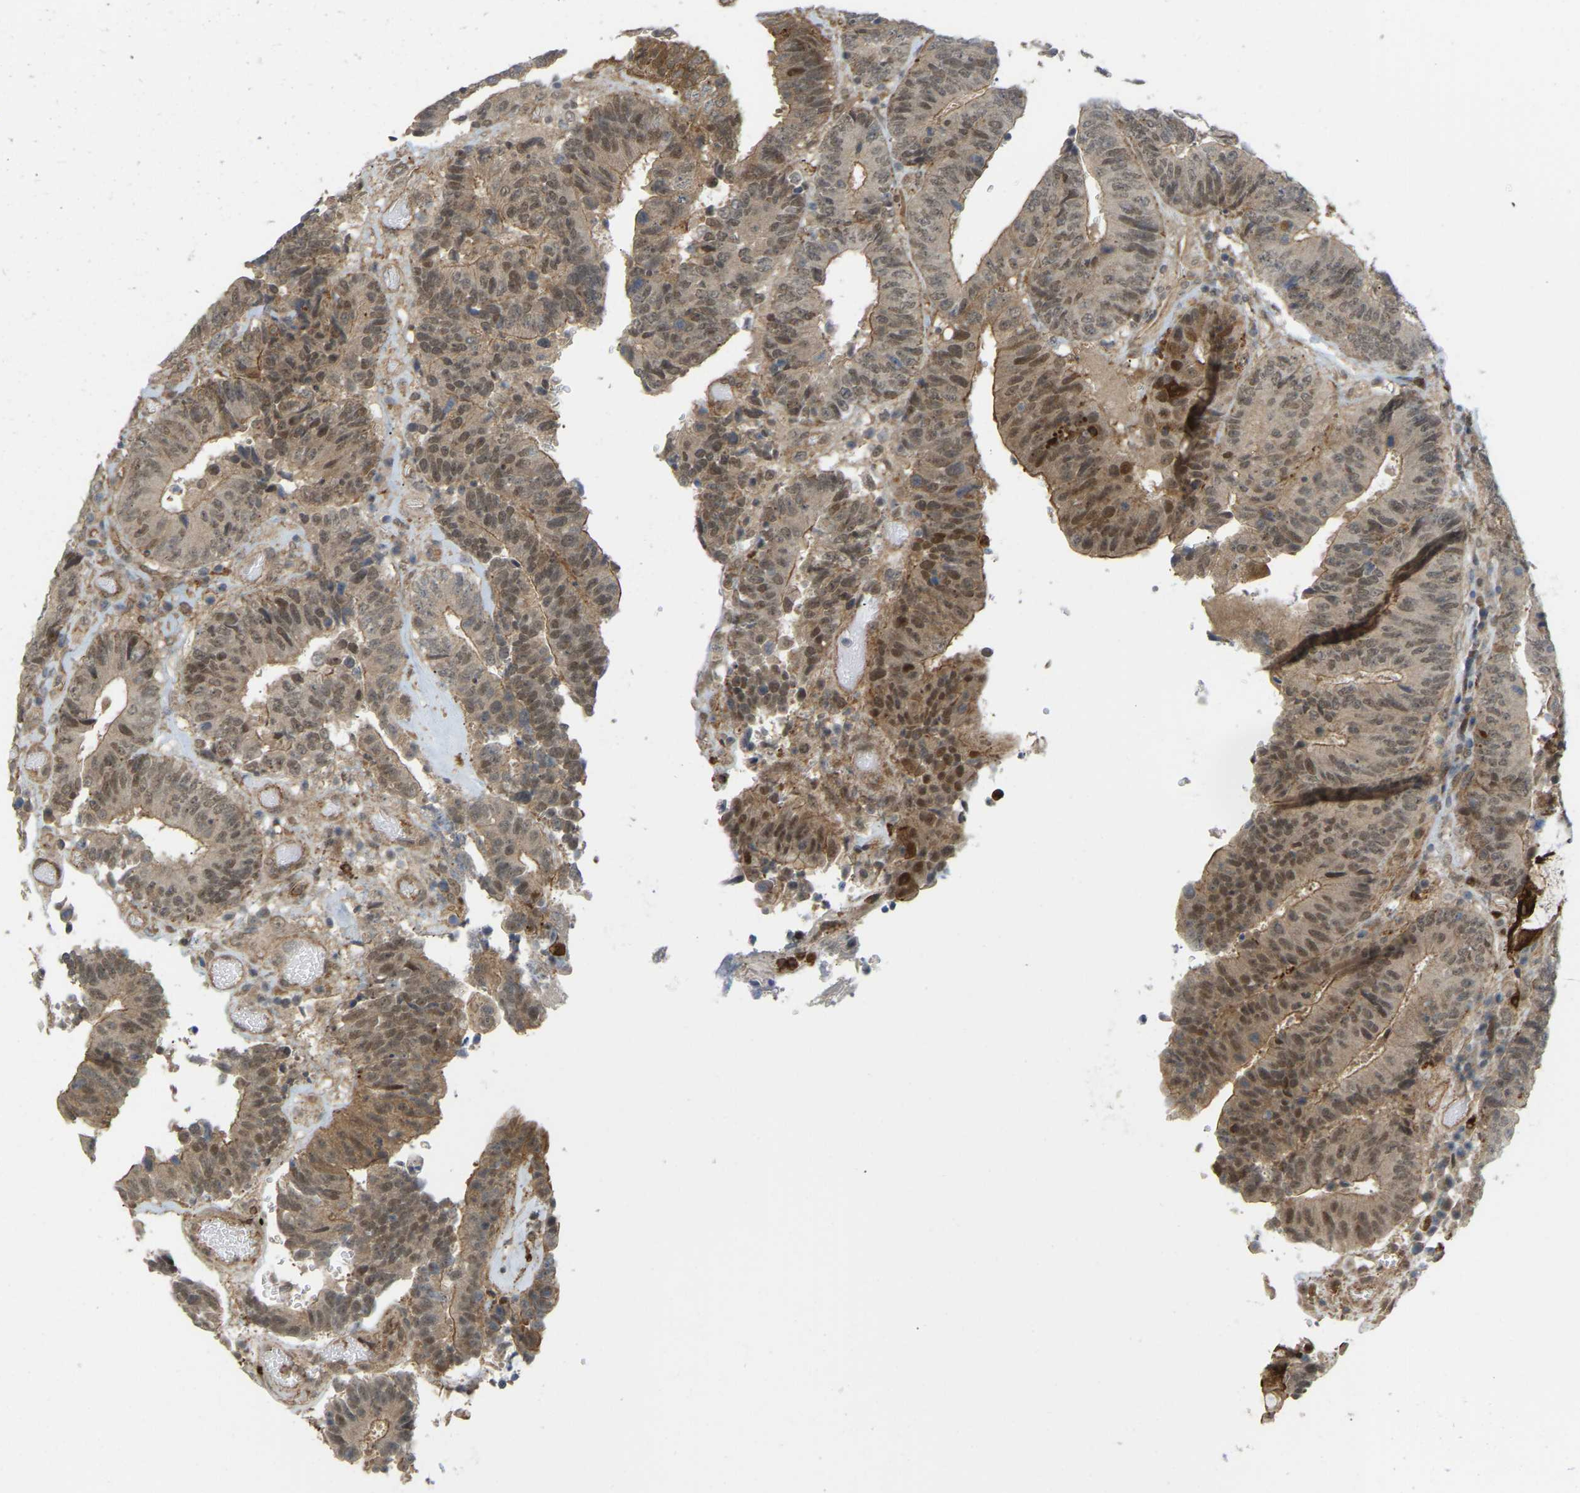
{"staining": {"intensity": "moderate", "quantity": ">75%", "location": "cytoplasmic/membranous,nuclear"}, "tissue": "colorectal cancer", "cell_type": "Tumor cells", "image_type": "cancer", "snomed": [{"axis": "morphology", "description": "Adenocarcinoma, NOS"}, {"axis": "topography", "description": "Rectum"}], "caption": "This micrograph exhibits IHC staining of adenocarcinoma (colorectal), with medium moderate cytoplasmic/membranous and nuclear staining in about >75% of tumor cells.", "gene": "SERPINB5", "patient": {"sex": "male", "age": 72}}